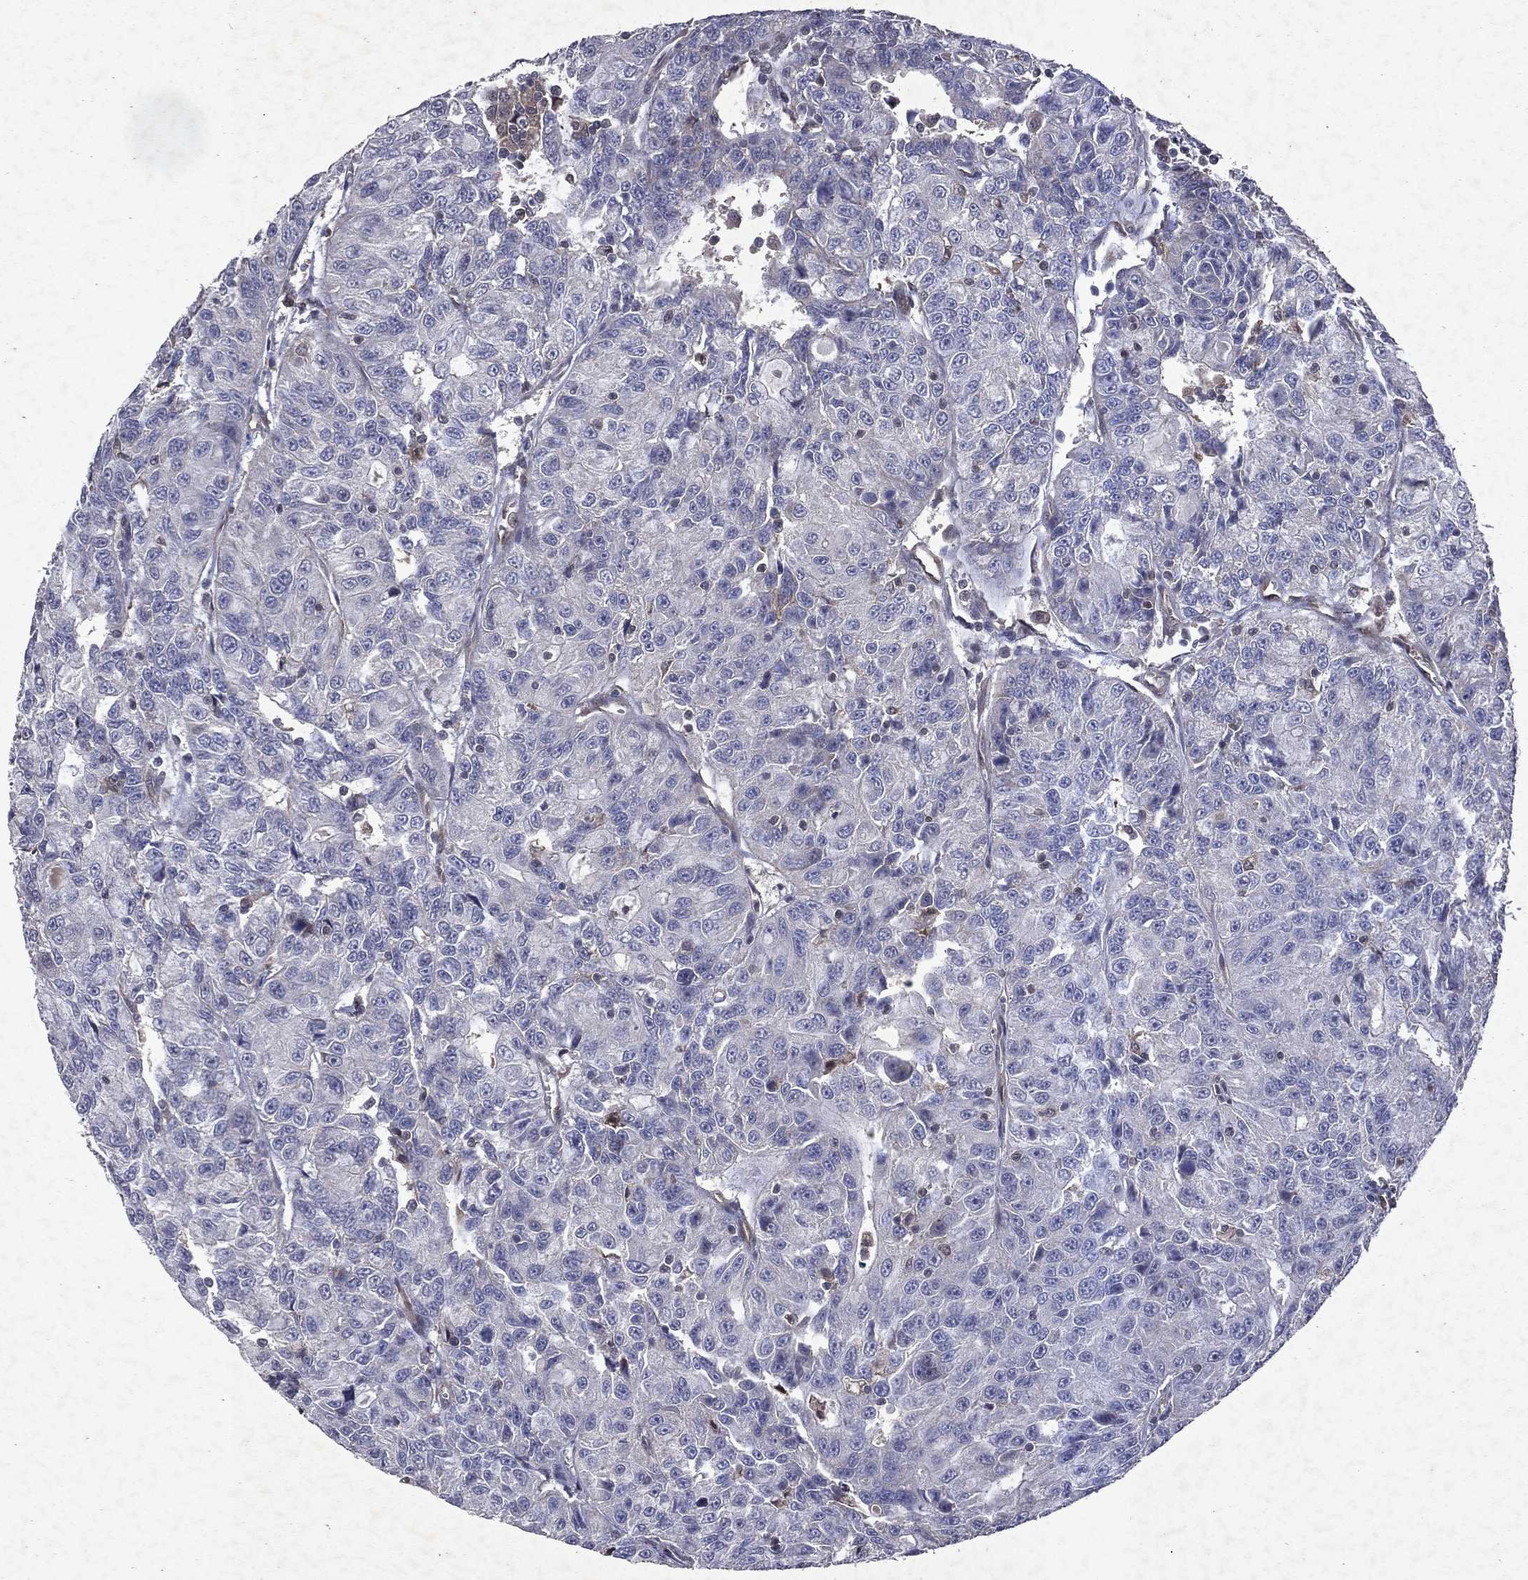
{"staining": {"intensity": "negative", "quantity": "none", "location": "none"}, "tissue": "urothelial cancer", "cell_type": "Tumor cells", "image_type": "cancer", "snomed": [{"axis": "morphology", "description": "Urothelial carcinoma, NOS"}, {"axis": "morphology", "description": "Urothelial carcinoma, High grade"}, {"axis": "topography", "description": "Urinary bladder"}], "caption": "A micrograph of human transitional cell carcinoma is negative for staining in tumor cells. (DAB immunohistochemistry (IHC), high magnification).", "gene": "MTAP", "patient": {"sex": "female", "age": 73}}